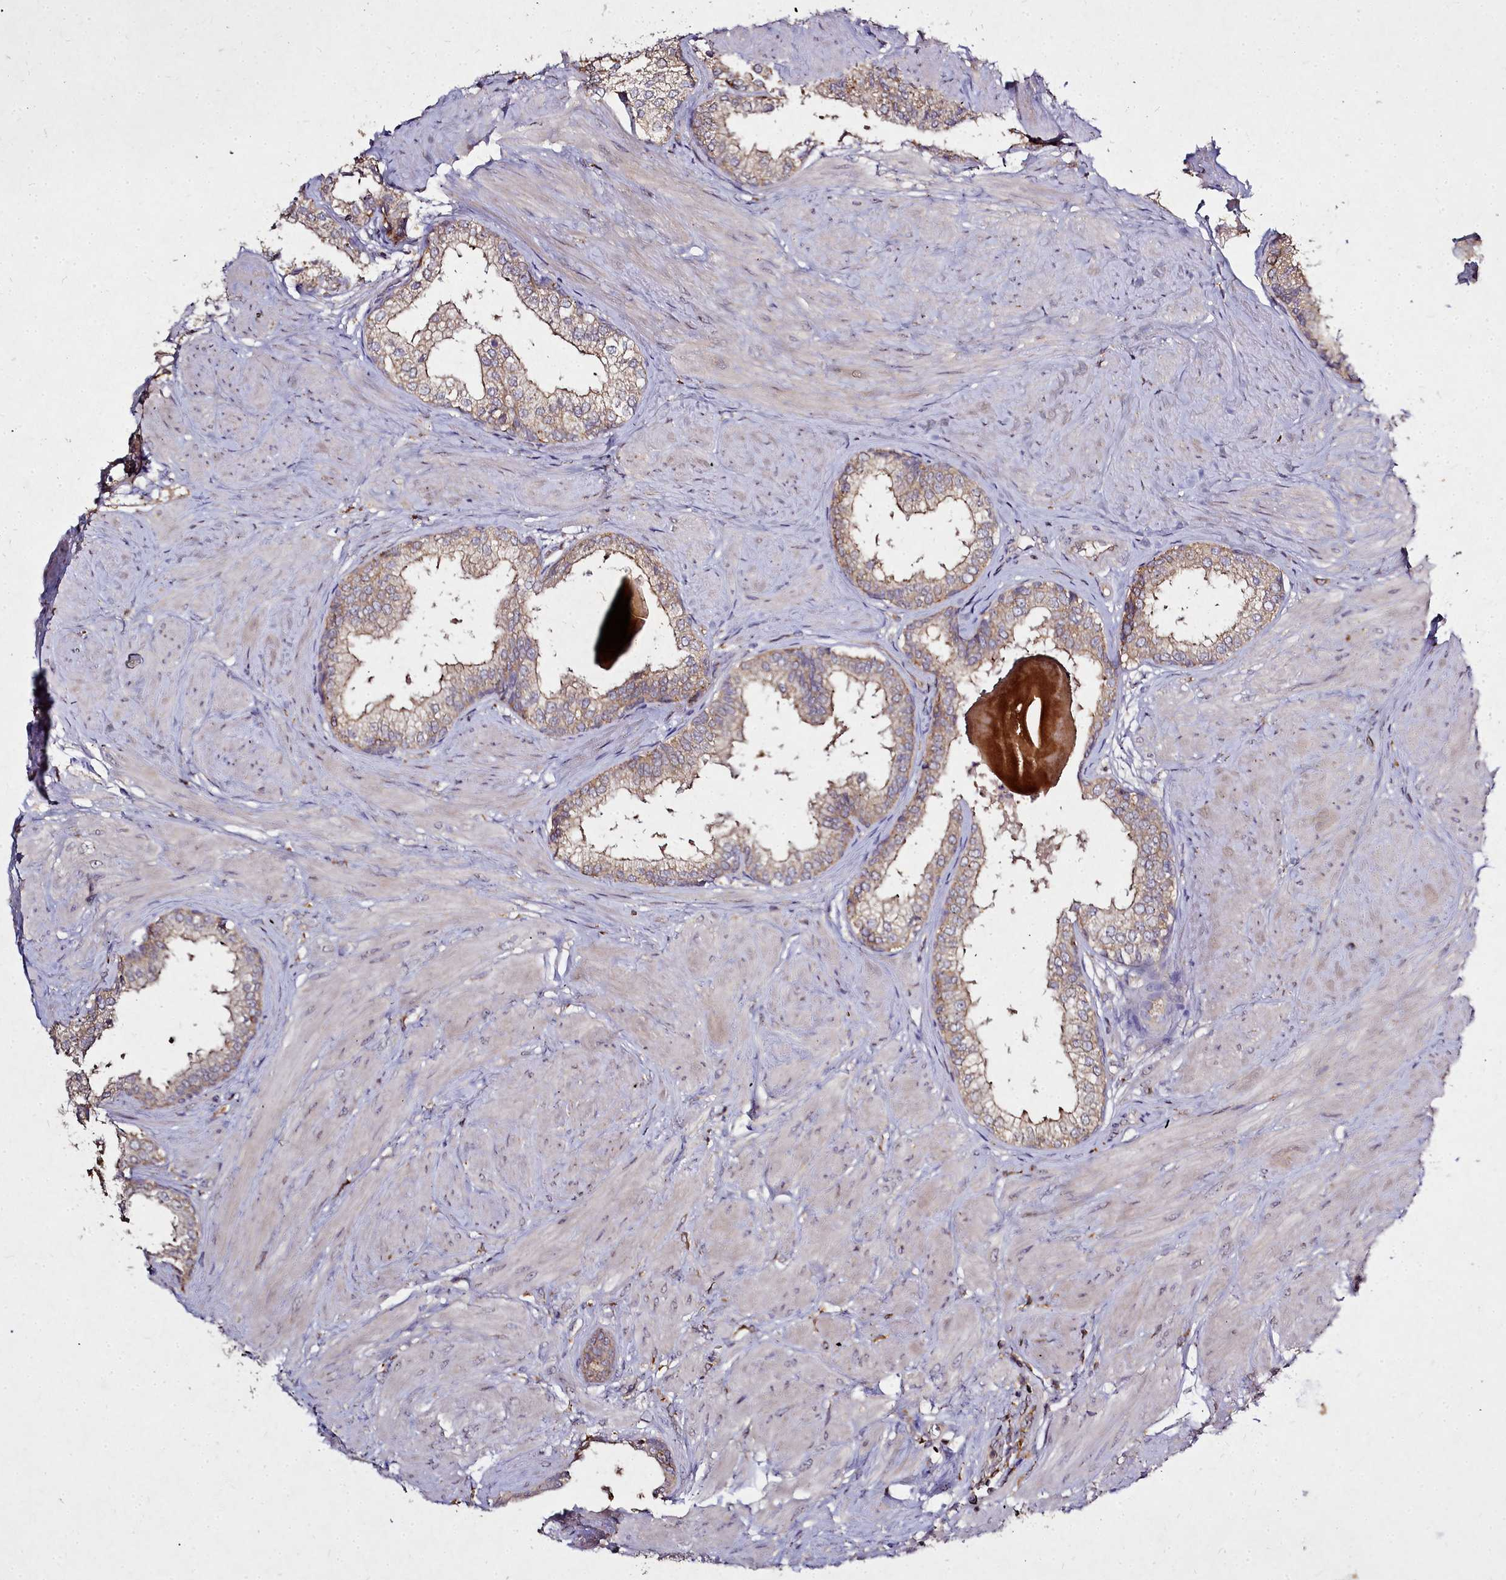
{"staining": {"intensity": "weak", "quantity": "25%-75%", "location": "cytoplasmic/membranous"}, "tissue": "prostate", "cell_type": "Glandular cells", "image_type": "normal", "snomed": [{"axis": "morphology", "description": "Normal tissue, NOS"}, {"axis": "topography", "description": "Prostate"}], "caption": "Protein positivity by IHC demonstrates weak cytoplasmic/membranous positivity in about 25%-75% of glandular cells in unremarkable prostate.", "gene": "NCKAP1L", "patient": {"sex": "male", "age": 48}}